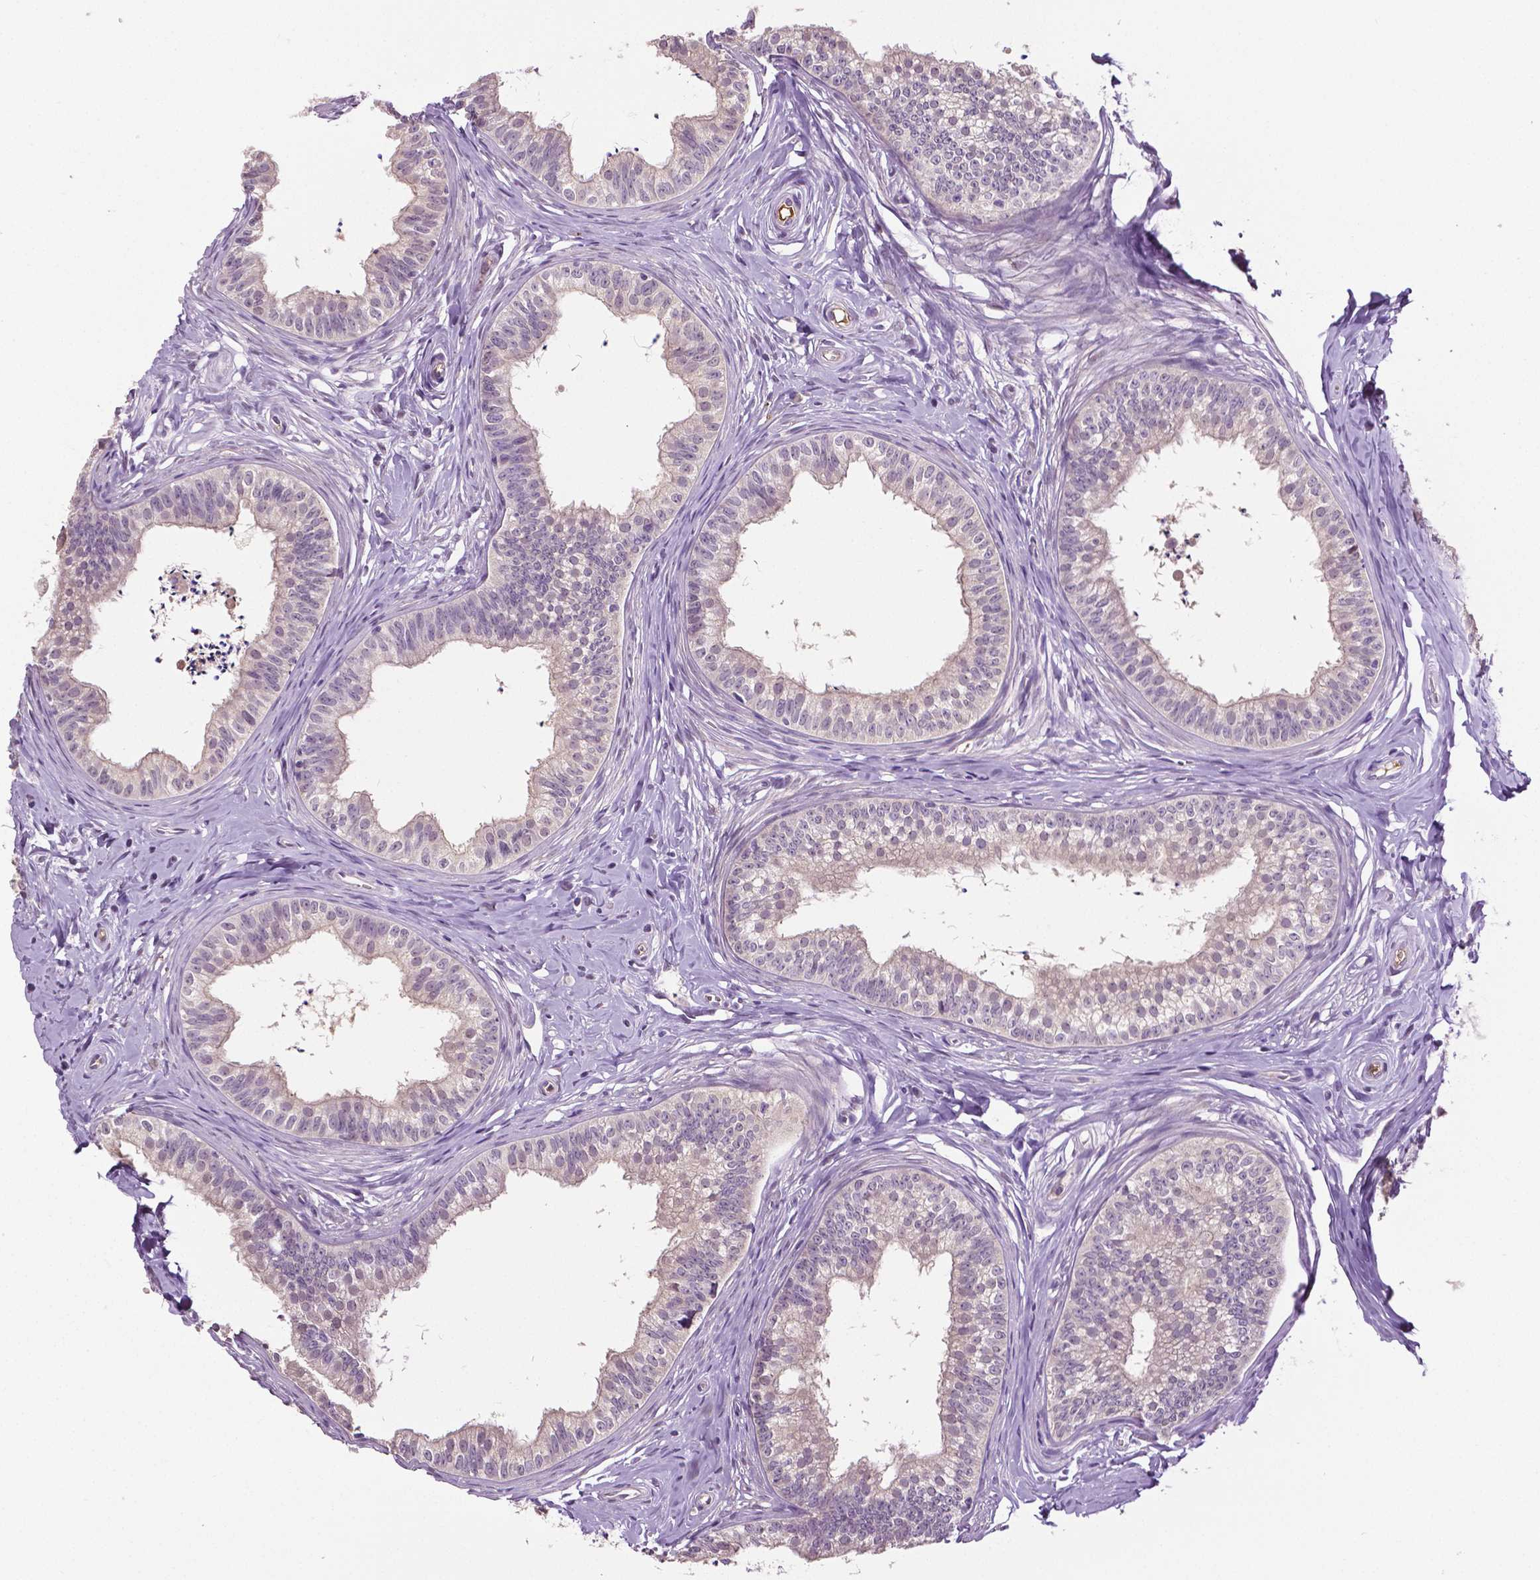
{"staining": {"intensity": "negative", "quantity": "none", "location": "none"}, "tissue": "epididymis", "cell_type": "Glandular cells", "image_type": "normal", "snomed": [{"axis": "morphology", "description": "Normal tissue, NOS"}, {"axis": "topography", "description": "Epididymis"}], "caption": "A photomicrograph of epididymis stained for a protein reveals no brown staining in glandular cells. The staining was performed using DAB (3,3'-diaminobenzidine) to visualize the protein expression in brown, while the nuclei were stained in blue with hematoxylin (Magnification: 20x).", "gene": "PTPN5", "patient": {"sex": "male", "age": 24}}